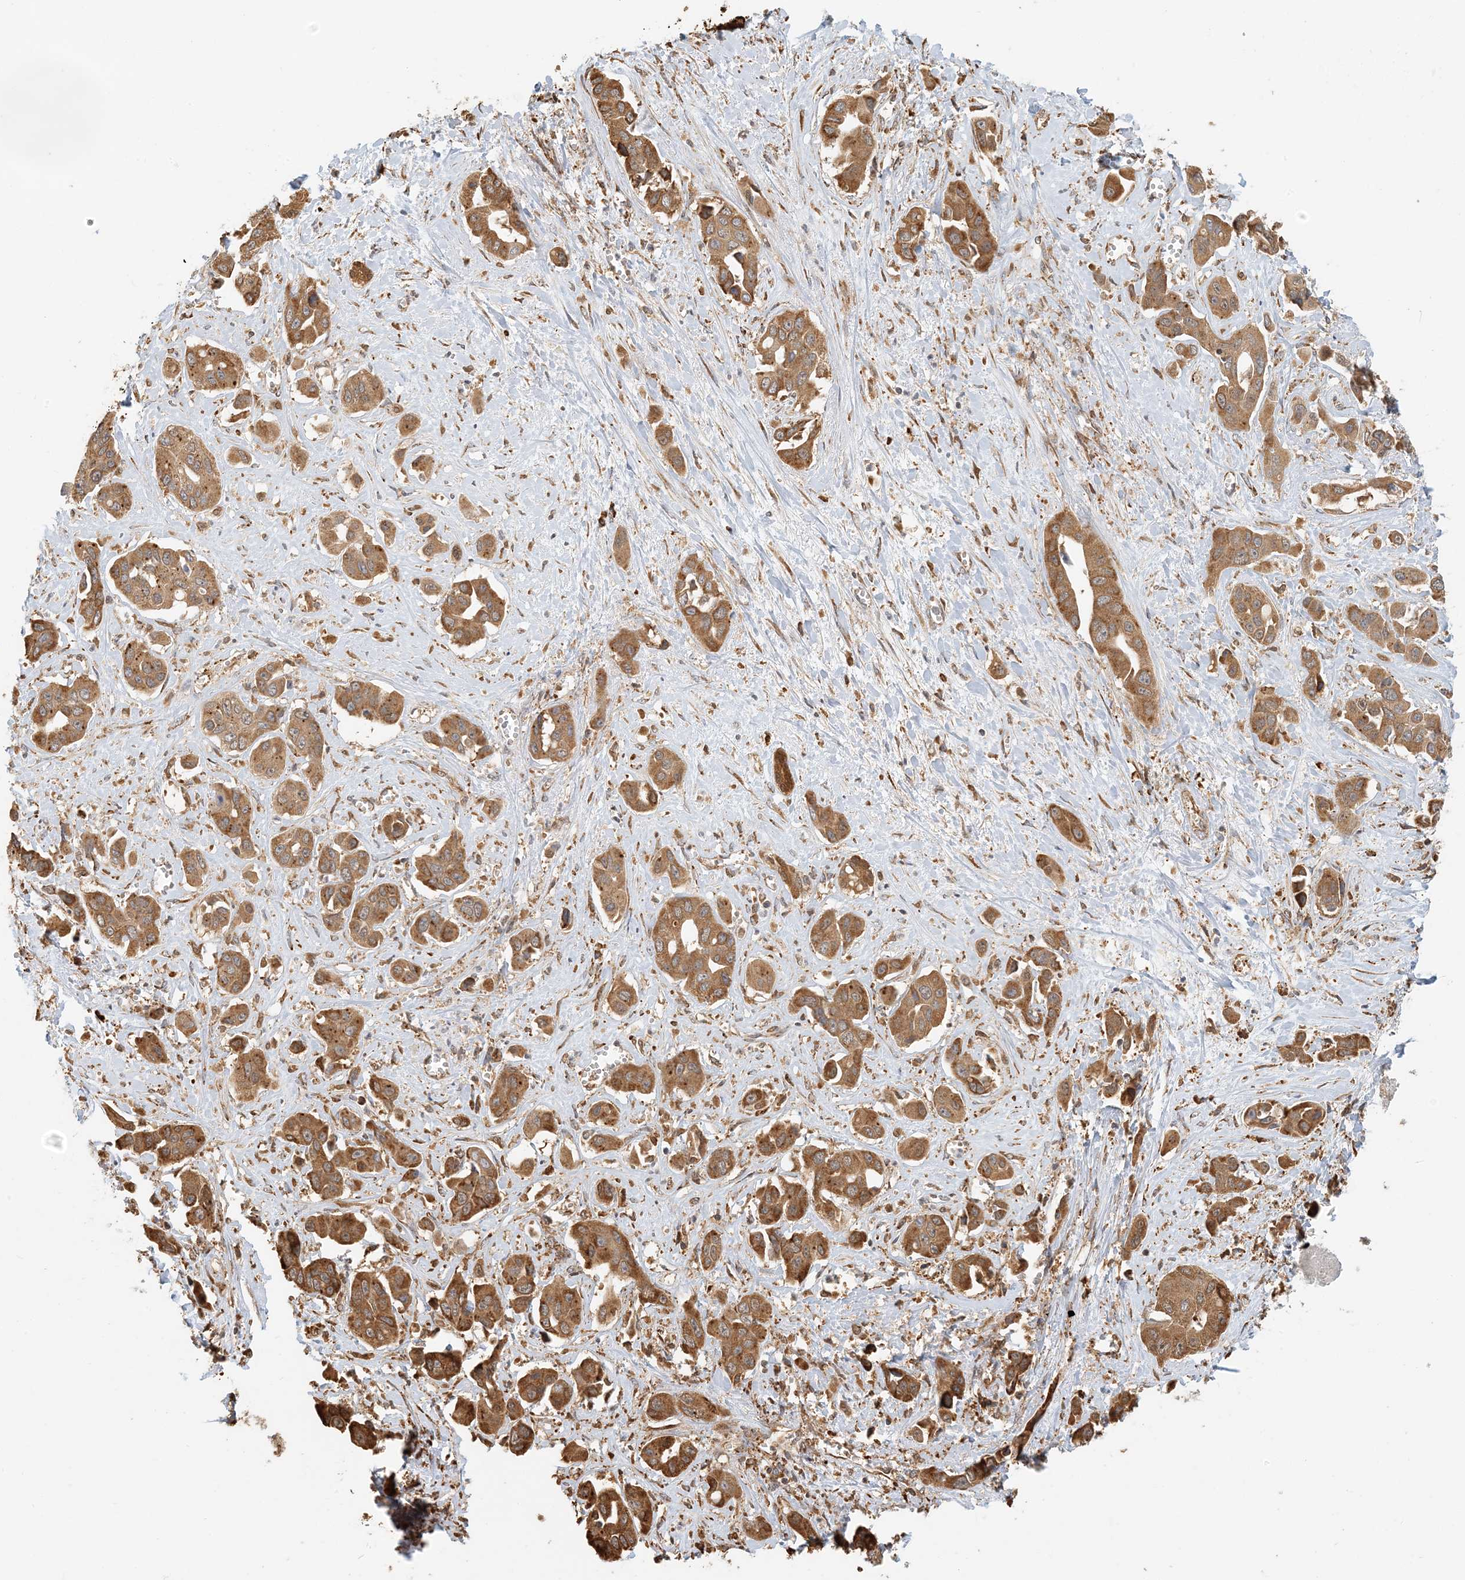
{"staining": {"intensity": "moderate", "quantity": ">75%", "location": "cytoplasmic/membranous"}, "tissue": "liver cancer", "cell_type": "Tumor cells", "image_type": "cancer", "snomed": [{"axis": "morphology", "description": "Cholangiocarcinoma"}, {"axis": "topography", "description": "Liver"}], "caption": "The histopathology image shows a brown stain indicating the presence of a protein in the cytoplasmic/membranous of tumor cells in liver cholangiocarcinoma. The staining was performed using DAB, with brown indicating positive protein expression. Nuclei are stained blue with hematoxylin.", "gene": "HNMT", "patient": {"sex": "female", "age": 52}}